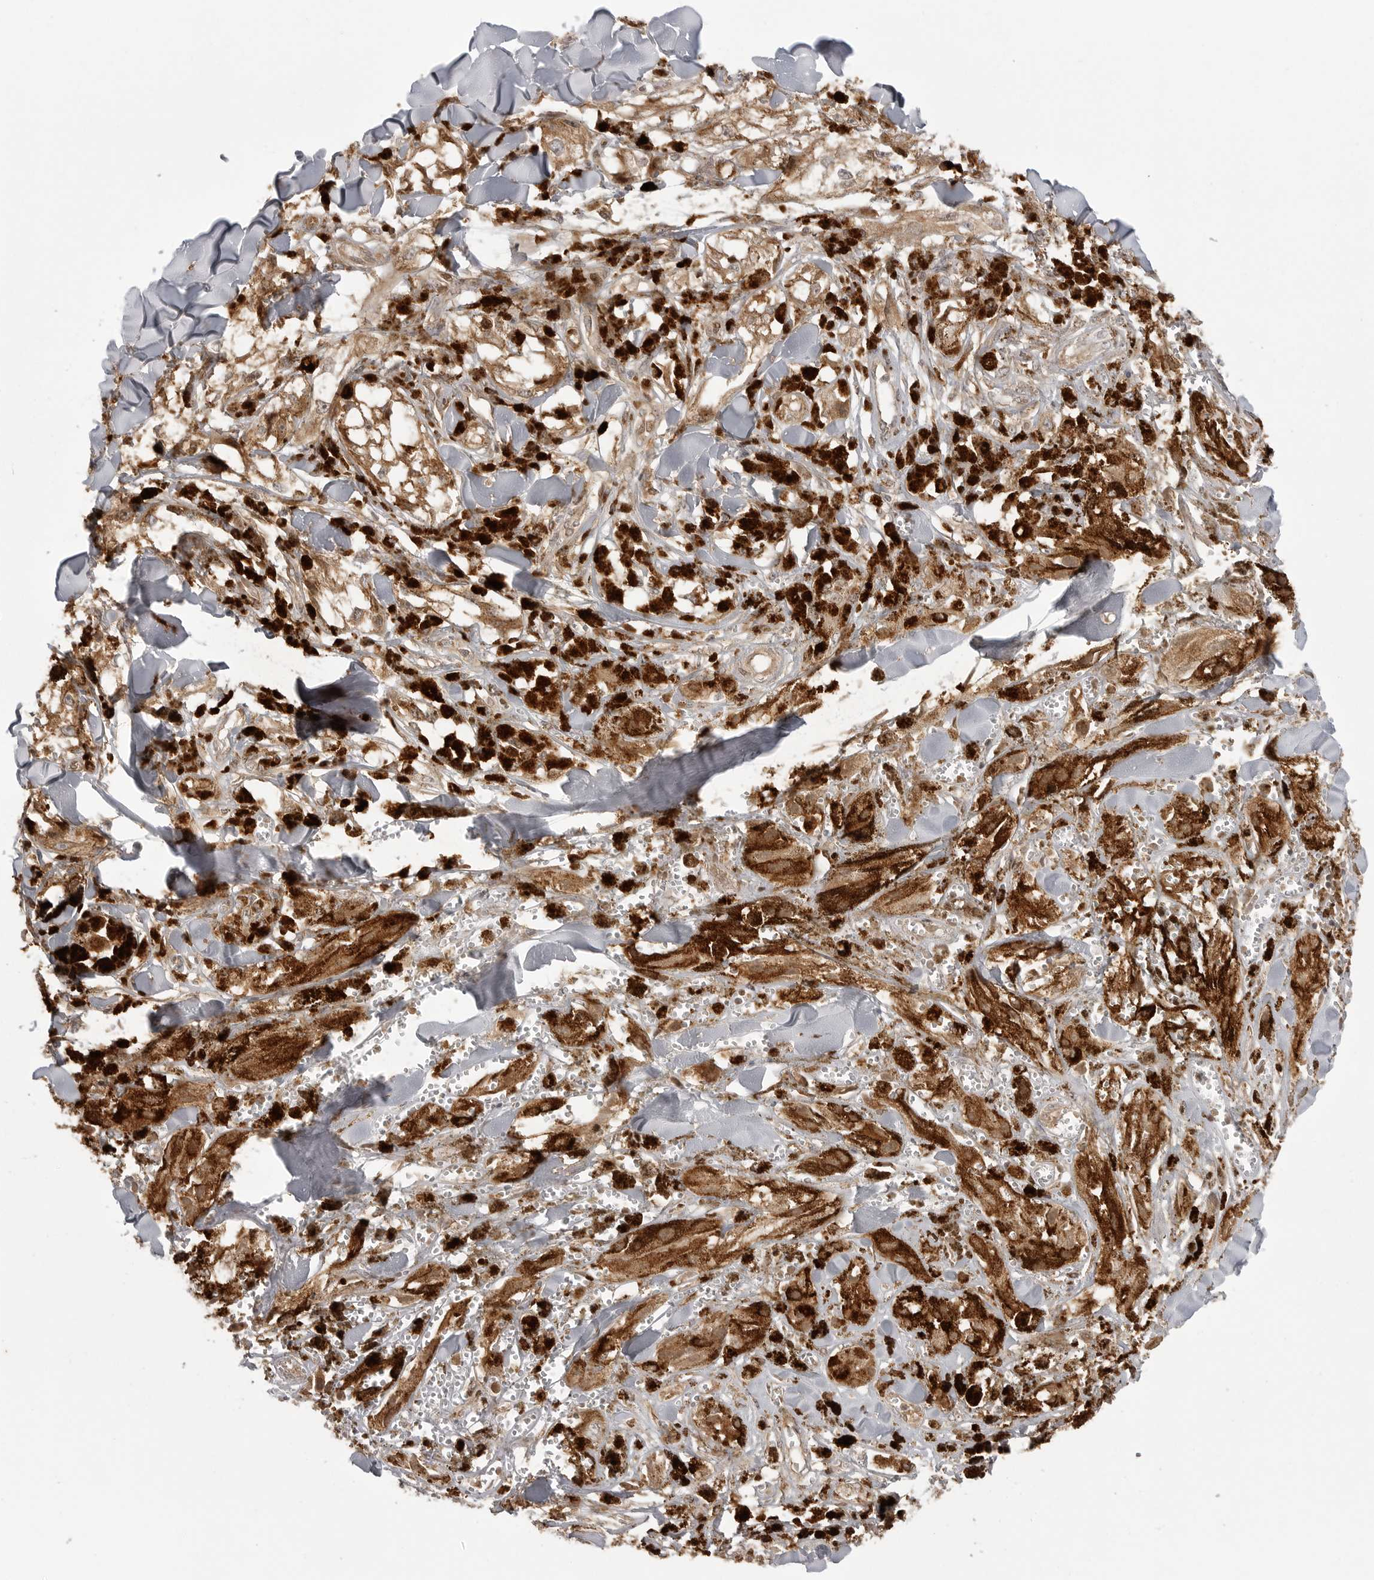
{"staining": {"intensity": "moderate", "quantity": ">75%", "location": "cytoplasmic/membranous"}, "tissue": "melanoma", "cell_type": "Tumor cells", "image_type": "cancer", "snomed": [{"axis": "morphology", "description": "Malignant melanoma, NOS"}, {"axis": "topography", "description": "Skin"}], "caption": "Melanoma was stained to show a protein in brown. There is medium levels of moderate cytoplasmic/membranous expression in about >75% of tumor cells. (Brightfield microscopy of DAB IHC at high magnification).", "gene": "FAT3", "patient": {"sex": "male", "age": 88}}